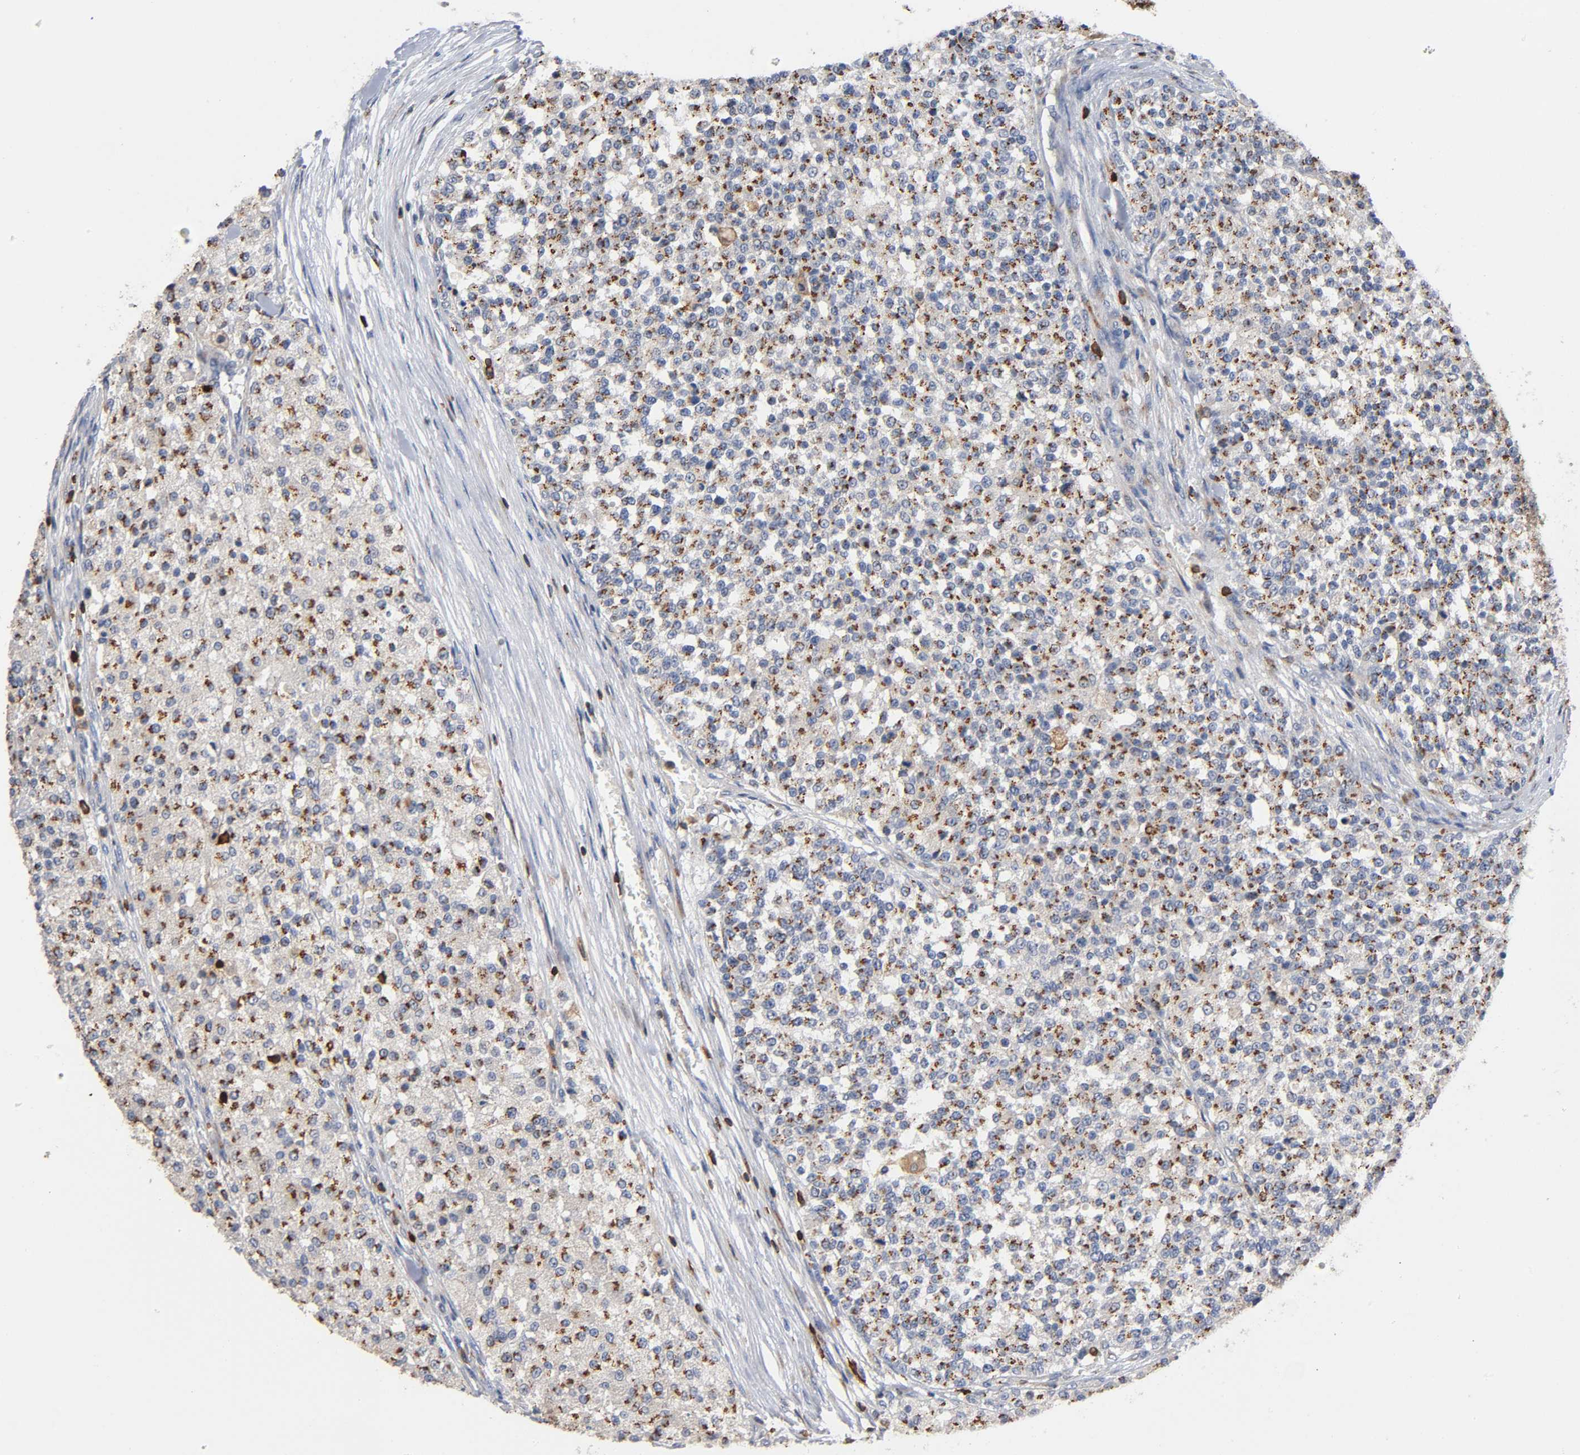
{"staining": {"intensity": "moderate", "quantity": "25%-75%", "location": "cytoplasmic/membranous"}, "tissue": "testis cancer", "cell_type": "Tumor cells", "image_type": "cancer", "snomed": [{"axis": "morphology", "description": "Seminoma, NOS"}, {"axis": "topography", "description": "Testis"}], "caption": "A brown stain shows moderate cytoplasmic/membranous expression of a protein in human testis seminoma tumor cells.", "gene": "CAPN10", "patient": {"sex": "male", "age": 59}}